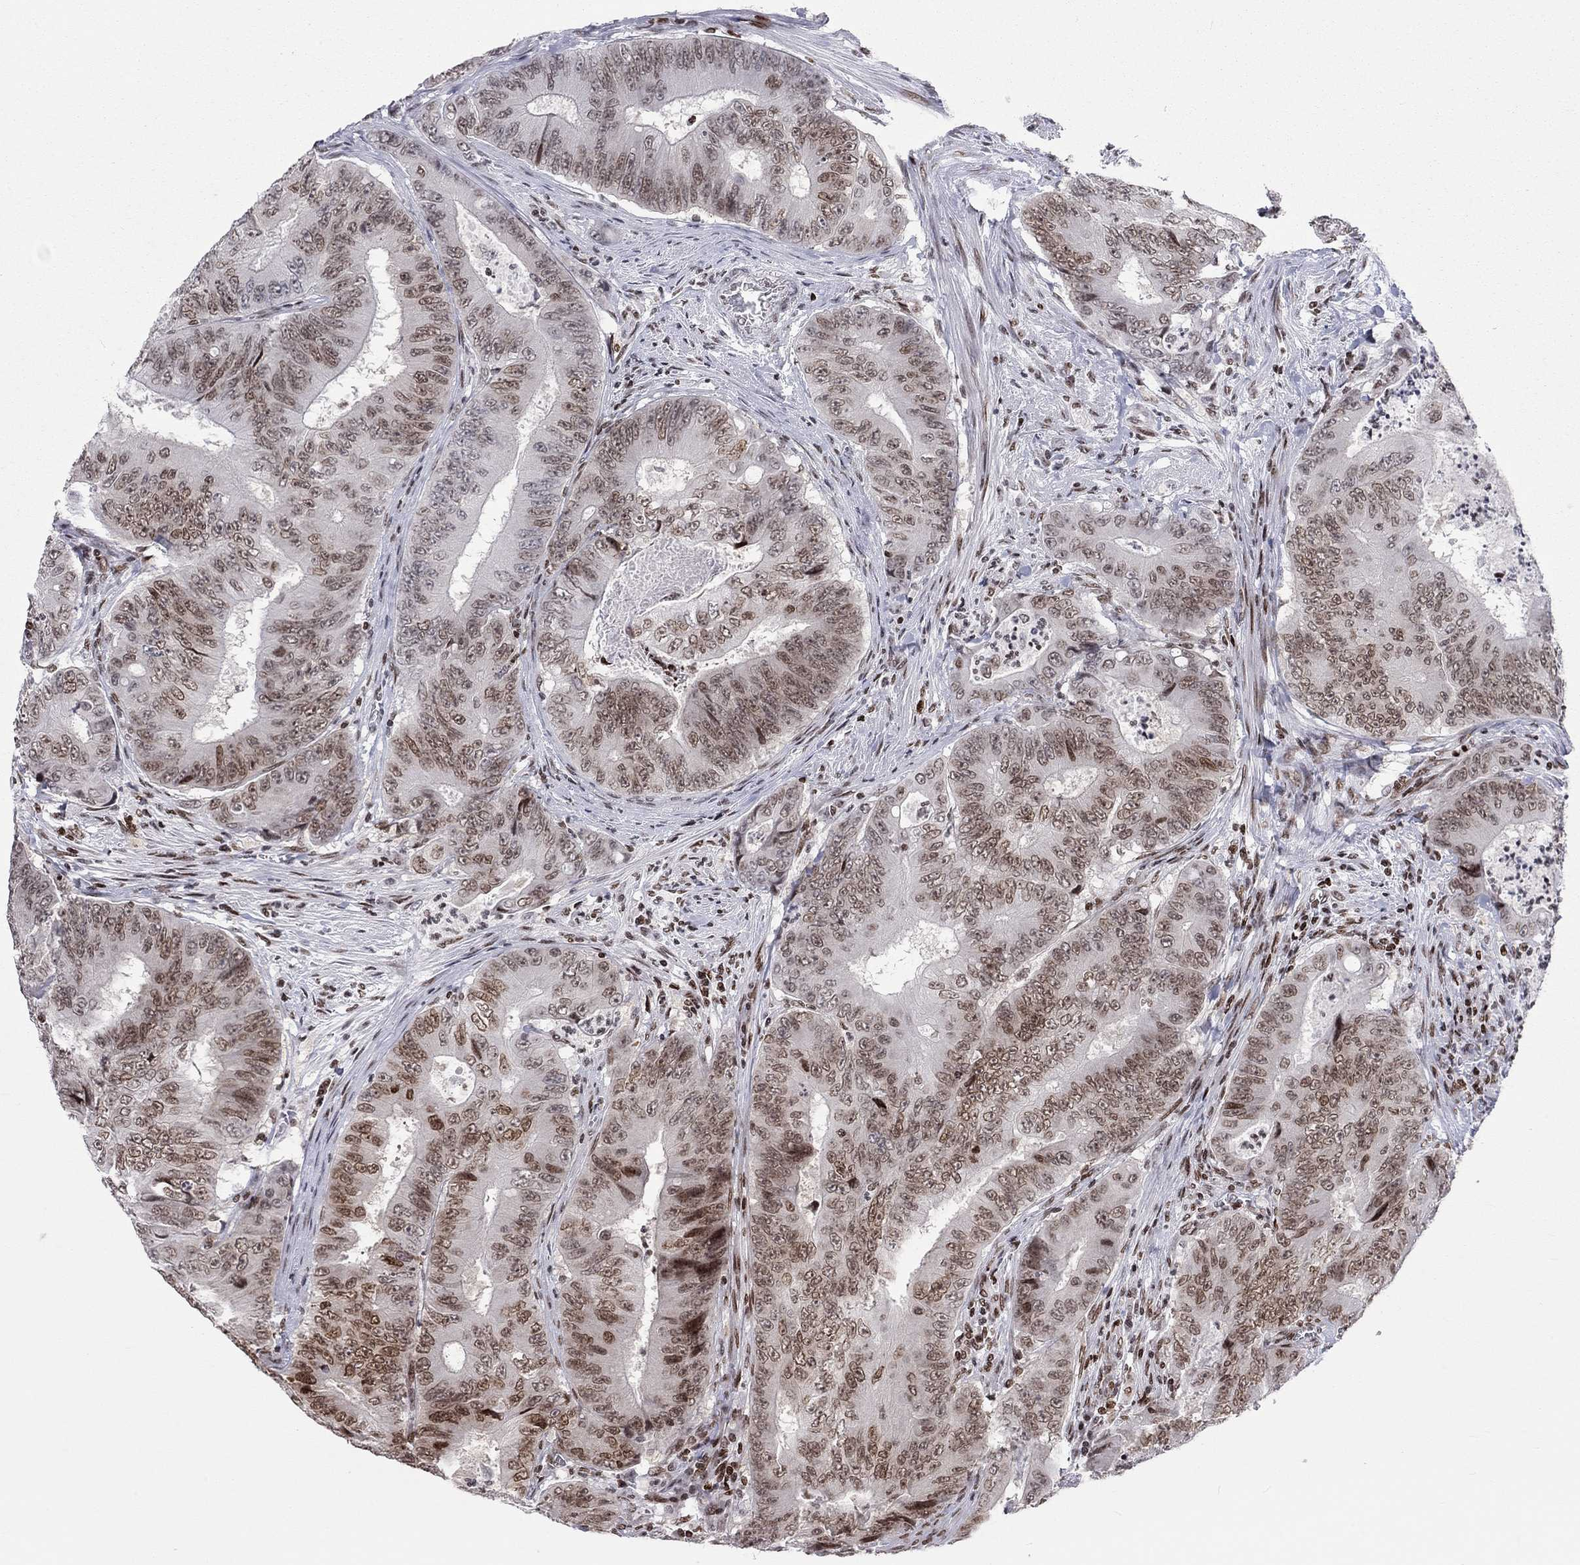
{"staining": {"intensity": "moderate", "quantity": "25%-75%", "location": "nuclear"}, "tissue": "colorectal cancer", "cell_type": "Tumor cells", "image_type": "cancer", "snomed": [{"axis": "morphology", "description": "Adenocarcinoma, NOS"}, {"axis": "topography", "description": "Colon"}], "caption": "Colorectal cancer stained with DAB immunohistochemistry (IHC) shows medium levels of moderate nuclear staining in approximately 25%-75% of tumor cells. Using DAB (3,3'-diaminobenzidine) (brown) and hematoxylin (blue) stains, captured at high magnification using brightfield microscopy.", "gene": "H2AX", "patient": {"sex": "female", "age": 48}}